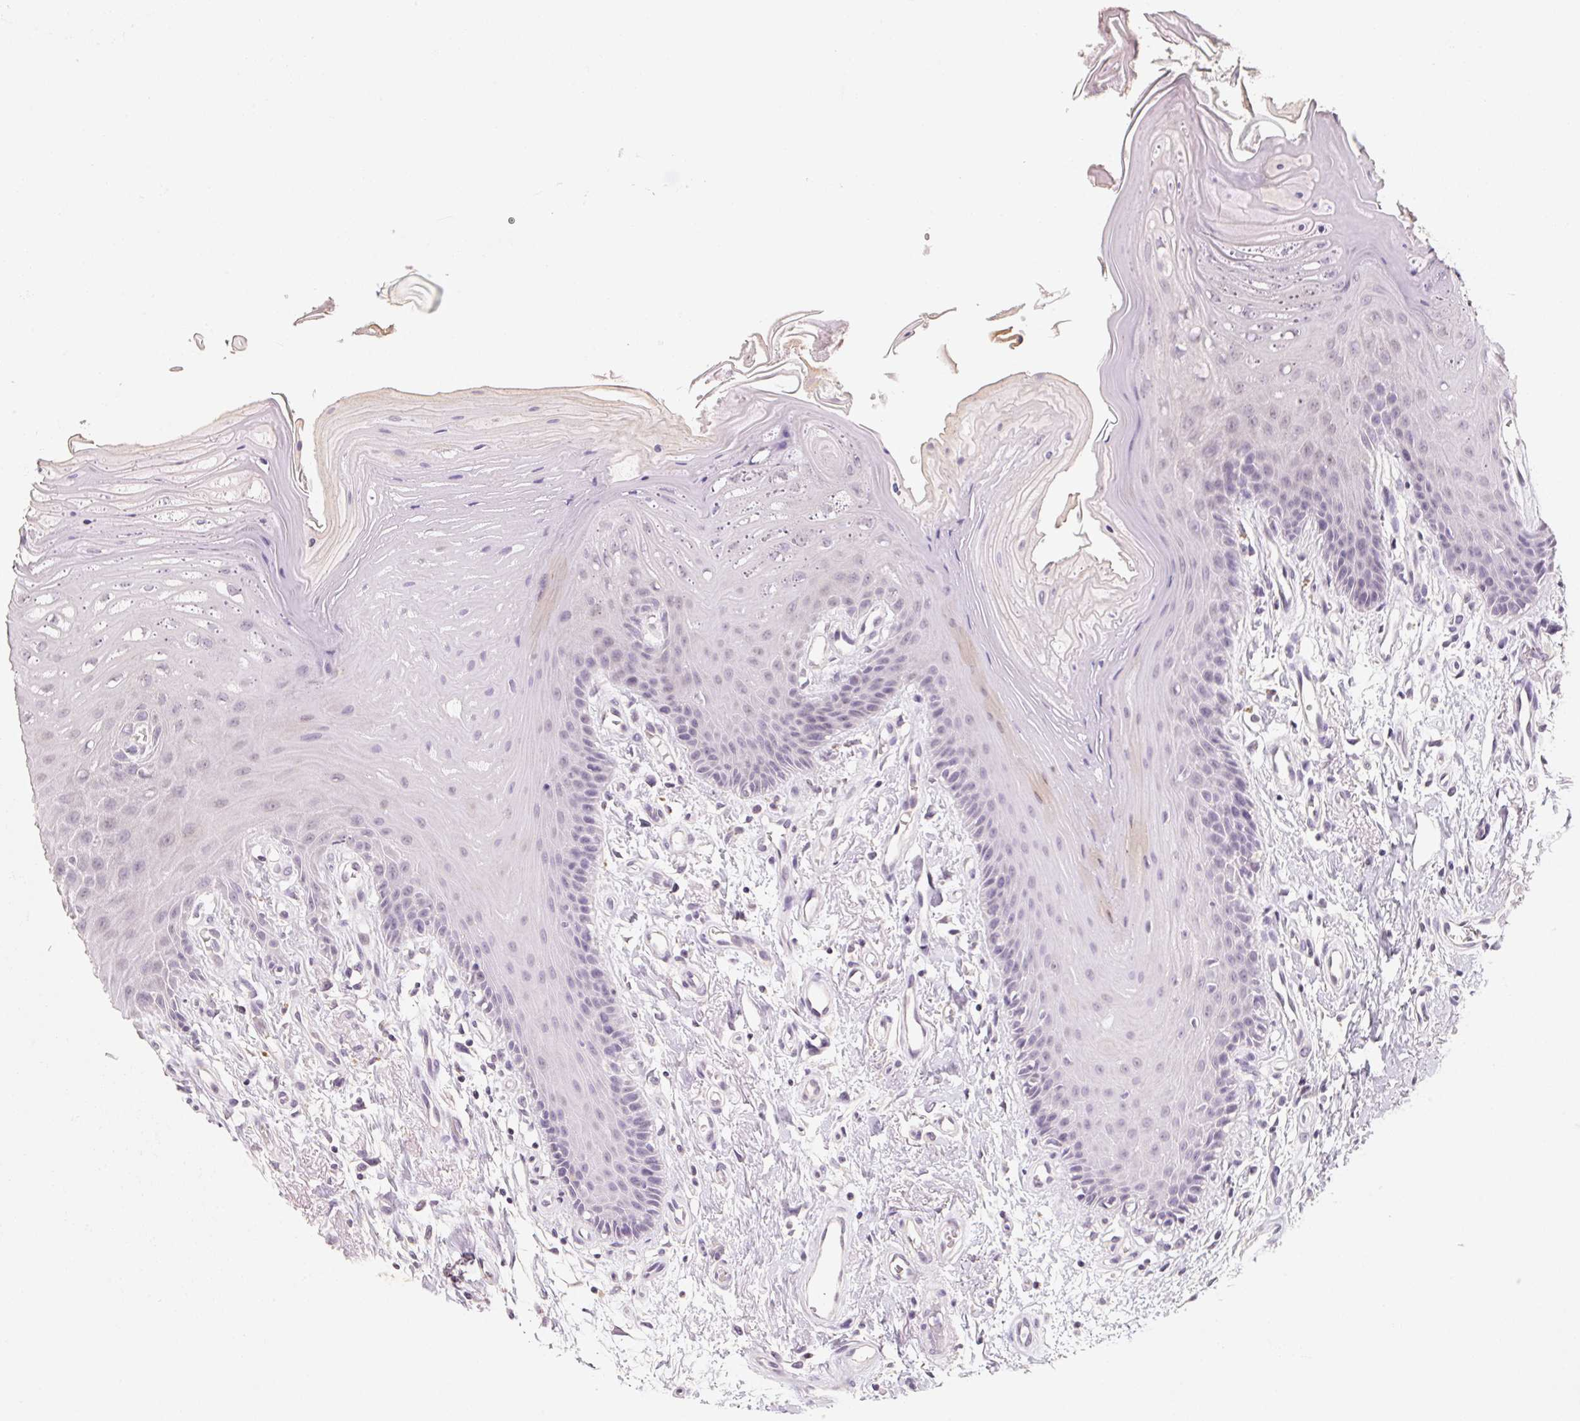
{"staining": {"intensity": "negative", "quantity": "none", "location": "none"}, "tissue": "oral mucosa", "cell_type": "Squamous epithelial cells", "image_type": "normal", "snomed": [{"axis": "morphology", "description": "Normal tissue, NOS"}, {"axis": "morphology", "description": "Normal morphology"}, {"axis": "topography", "description": "Oral tissue"}], "caption": "This is an immunohistochemistry (IHC) photomicrograph of benign oral mucosa. There is no expression in squamous epithelial cells.", "gene": "CAPZA3", "patient": {"sex": "female", "age": 76}}